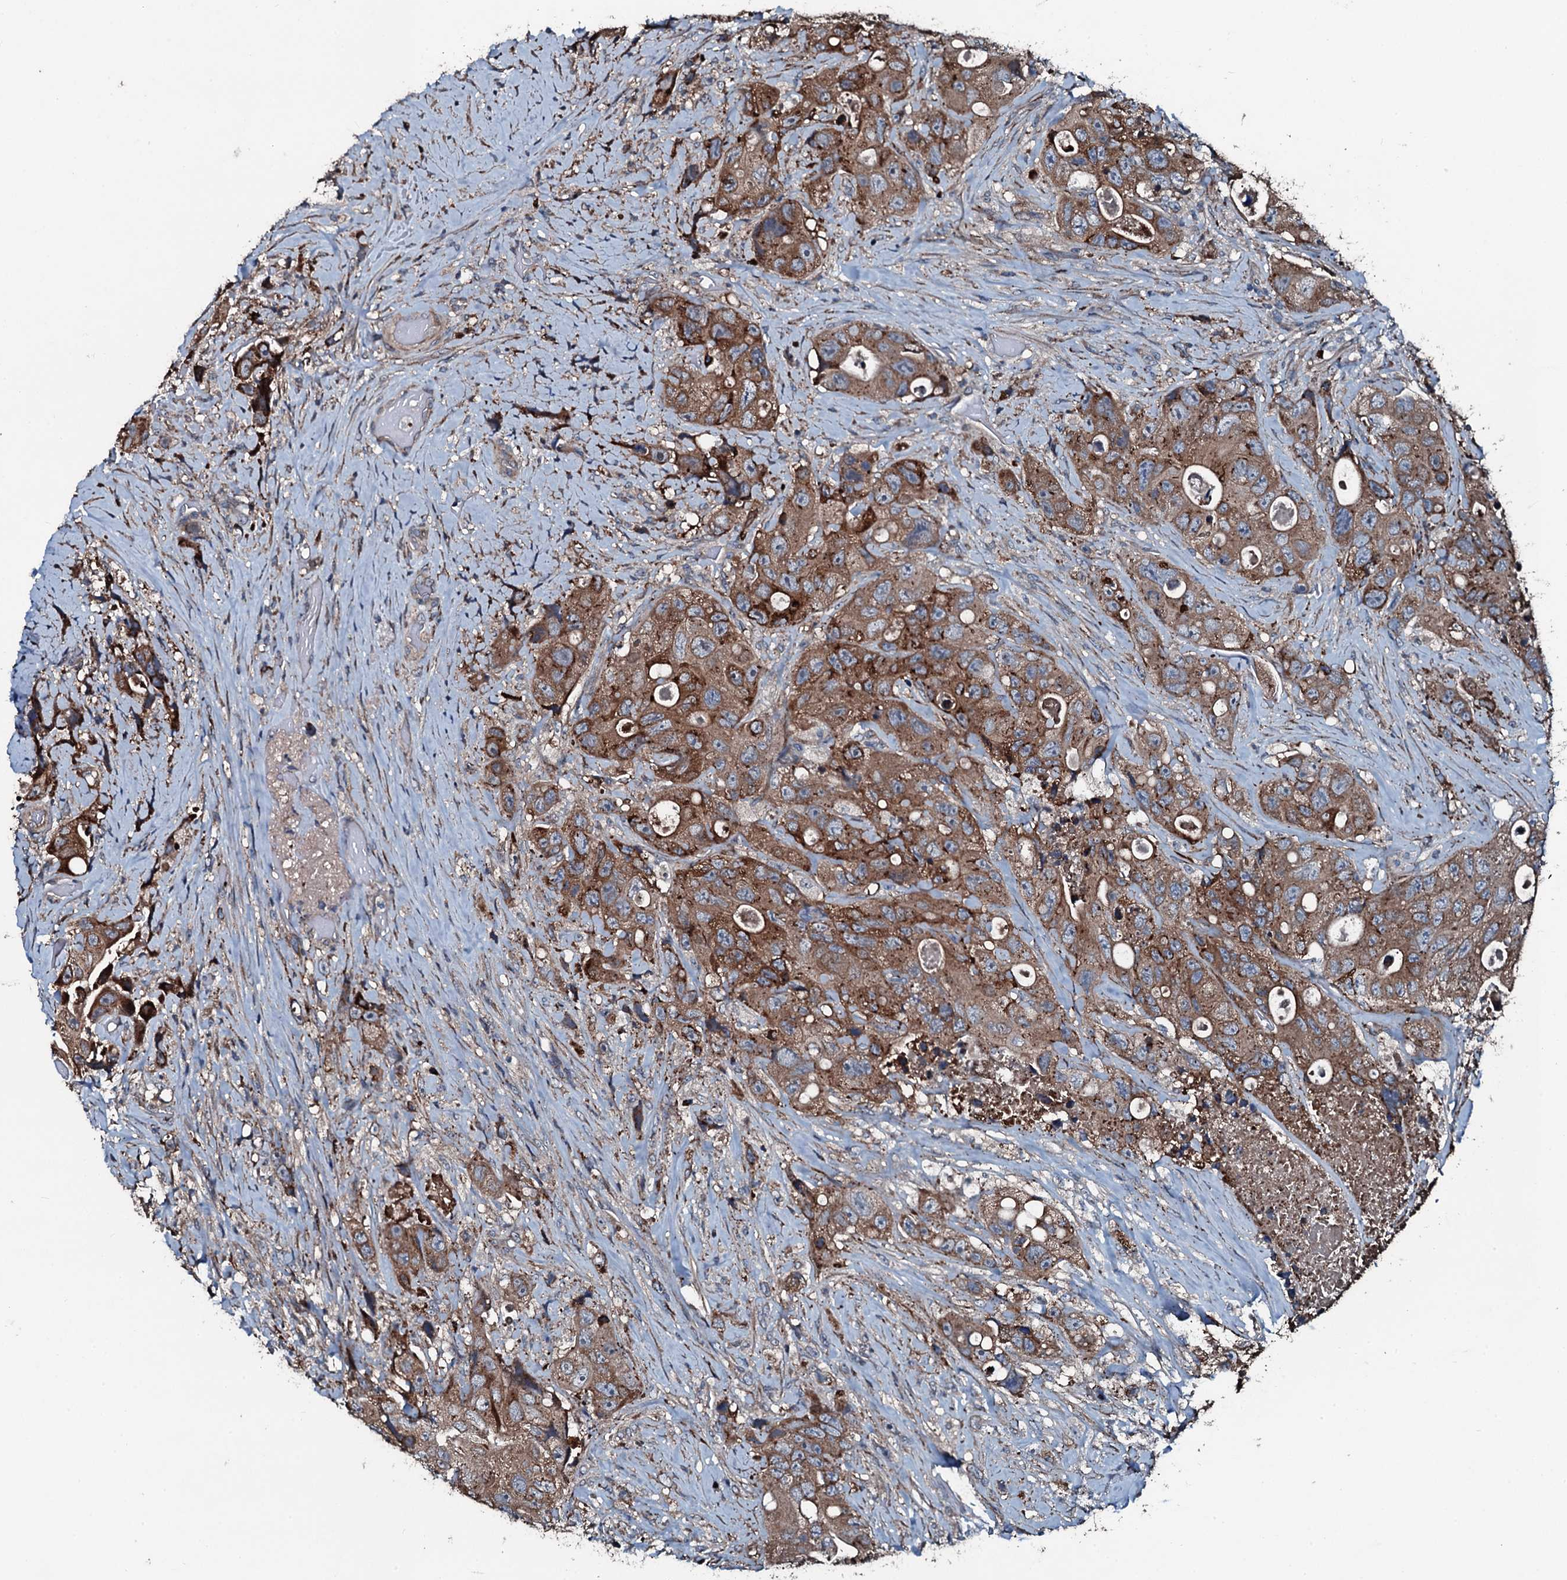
{"staining": {"intensity": "moderate", "quantity": ">75%", "location": "cytoplasmic/membranous"}, "tissue": "colorectal cancer", "cell_type": "Tumor cells", "image_type": "cancer", "snomed": [{"axis": "morphology", "description": "Adenocarcinoma, NOS"}, {"axis": "topography", "description": "Colon"}], "caption": "A micrograph of human adenocarcinoma (colorectal) stained for a protein reveals moderate cytoplasmic/membranous brown staining in tumor cells.", "gene": "AARS1", "patient": {"sex": "female", "age": 46}}